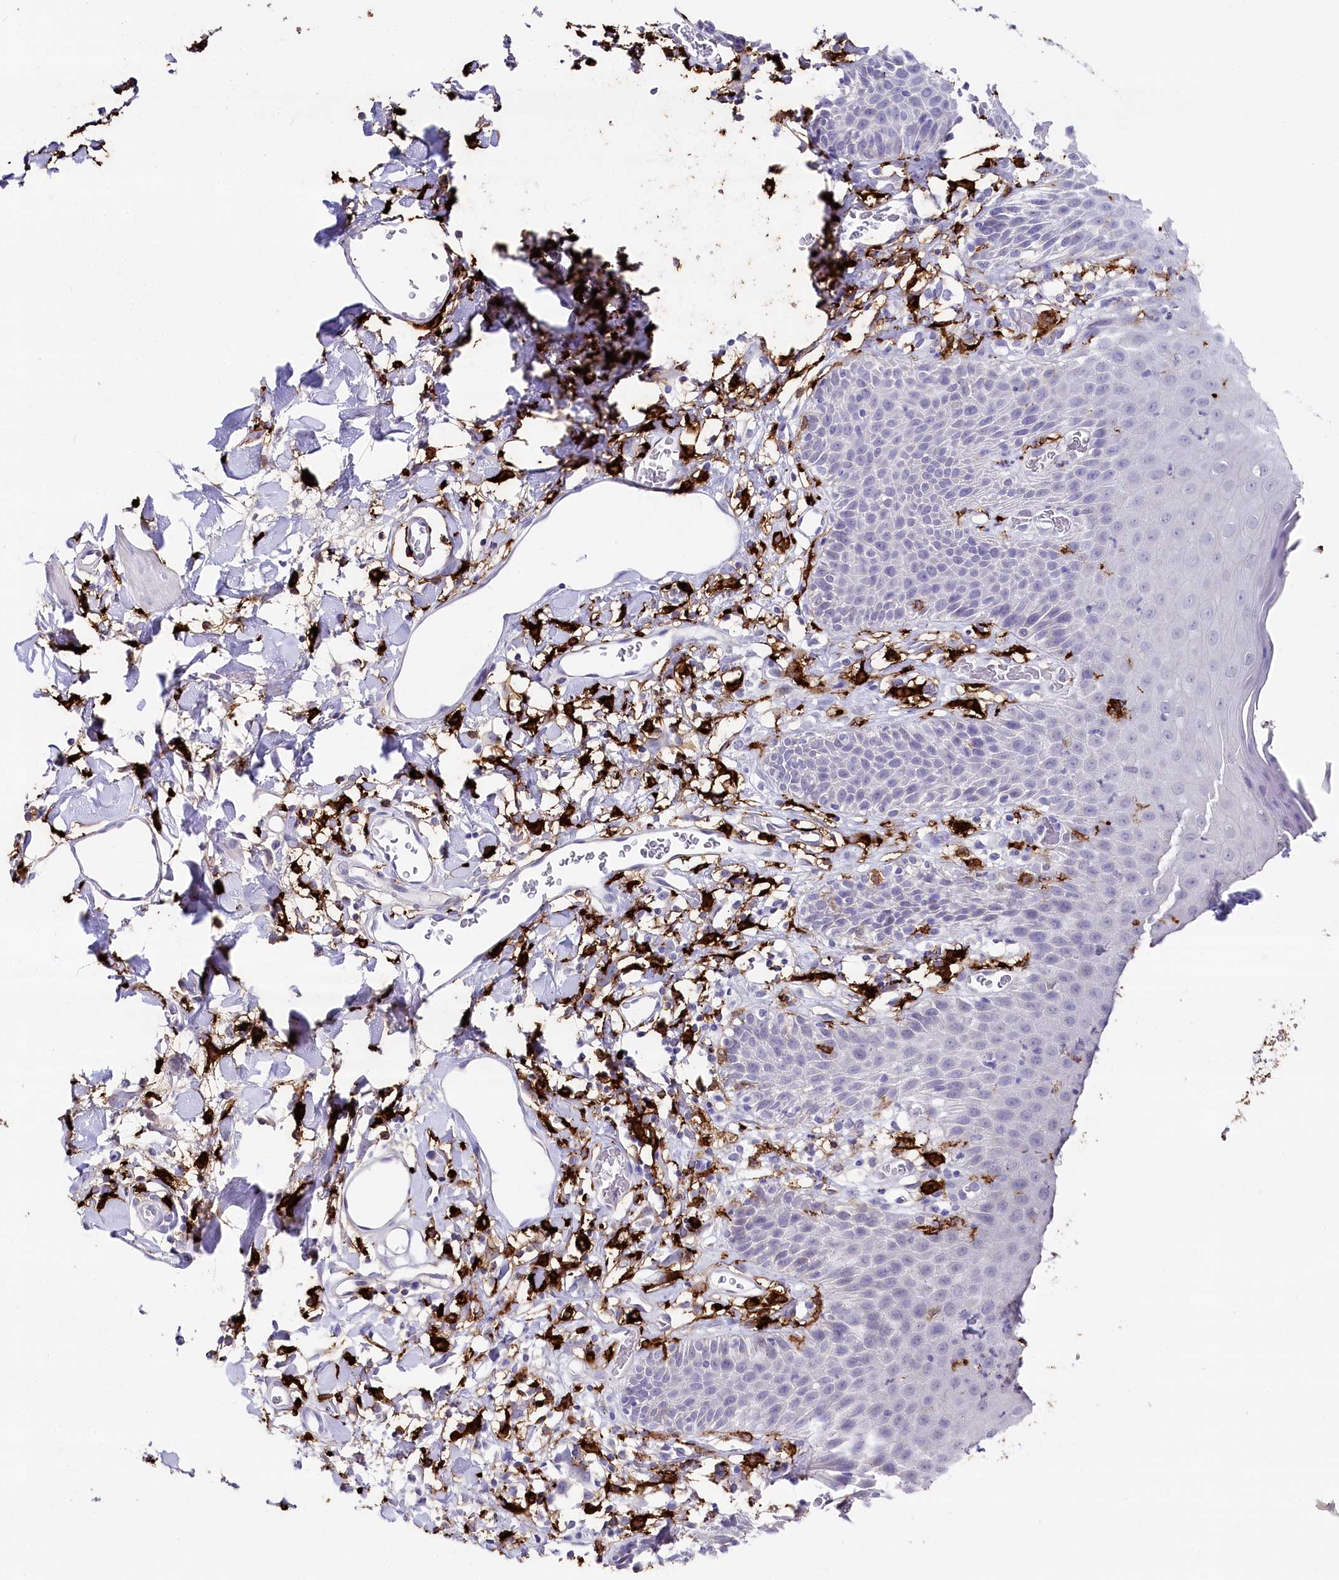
{"staining": {"intensity": "weak", "quantity": "<25%", "location": "cytoplasmic/membranous"}, "tissue": "skin", "cell_type": "Epidermal cells", "image_type": "normal", "snomed": [{"axis": "morphology", "description": "Normal tissue, NOS"}, {"axis": "topography", "description": "Vulva"}], "caption": "The micrograph shows no significant expression in epidermal cells of skin.", "gene": "CLEC4M", "patient": {"sex": "female", "age": 68}}